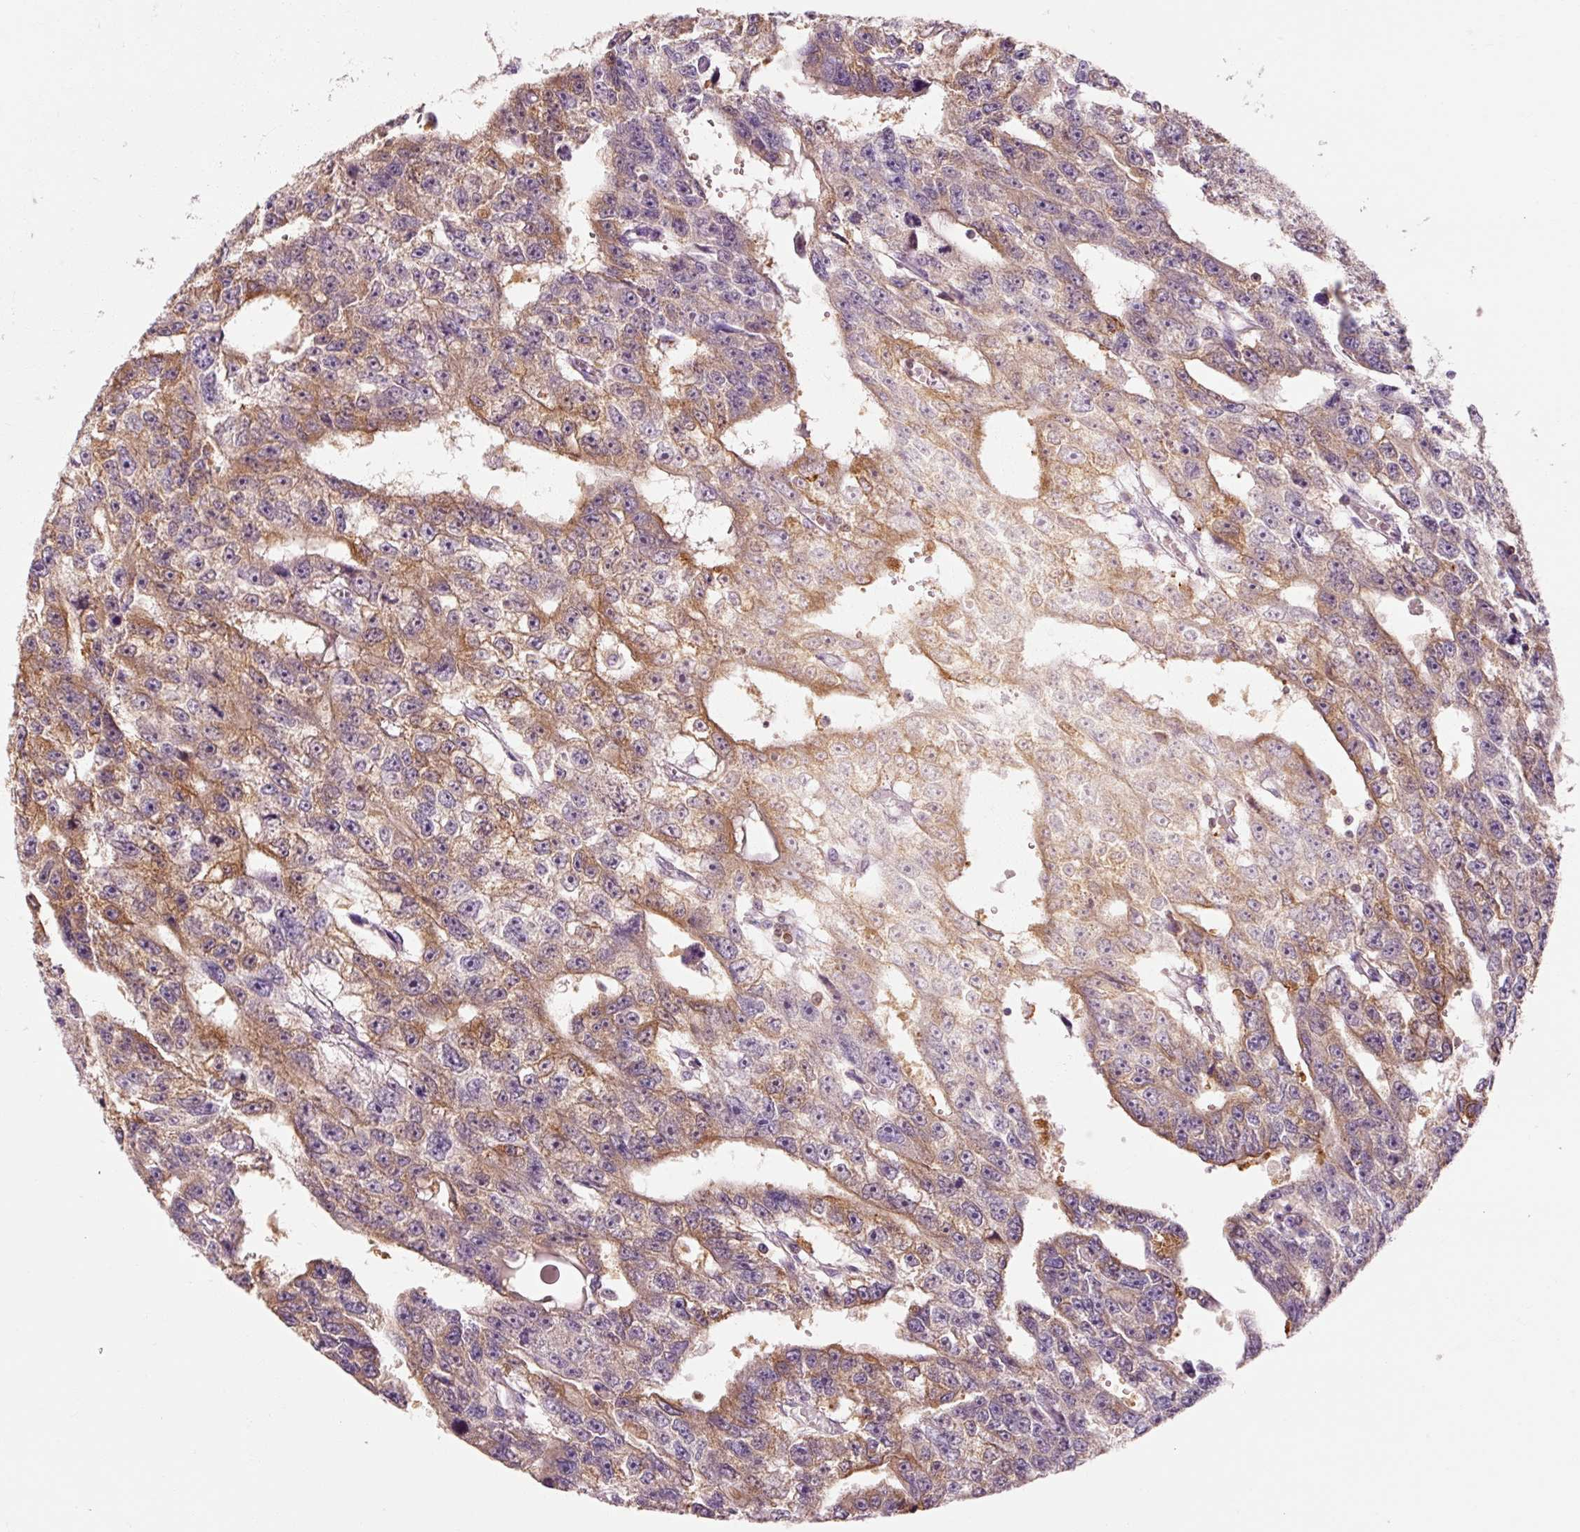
{"staining": {"intensity": "moderate", "quantity": ">75%", "location": "cytoplasmic/membranous"}, "tissue": "testis cancer", "cell_type": "Tumor cells", "image_type": "cancer", "snomed": [{"axis": "morphology", "description": "Carcinoma, Embryonal, NOS"}, {"axis": "topography", "description": "Testis"}], "caption": "Immunohistochemistry (IHC) histopathology image of neoplastic tissue: human embryonal carcinoma (testis) stained using IHC shows medium levels of moderate protein expression localized specifically in the cytoplasmic/membranous of tumor cells, appearing as a cytoplasmic/membranous brown color.", "gene": "OR8K1", "patient": {"sex": "male", "age": 20}}